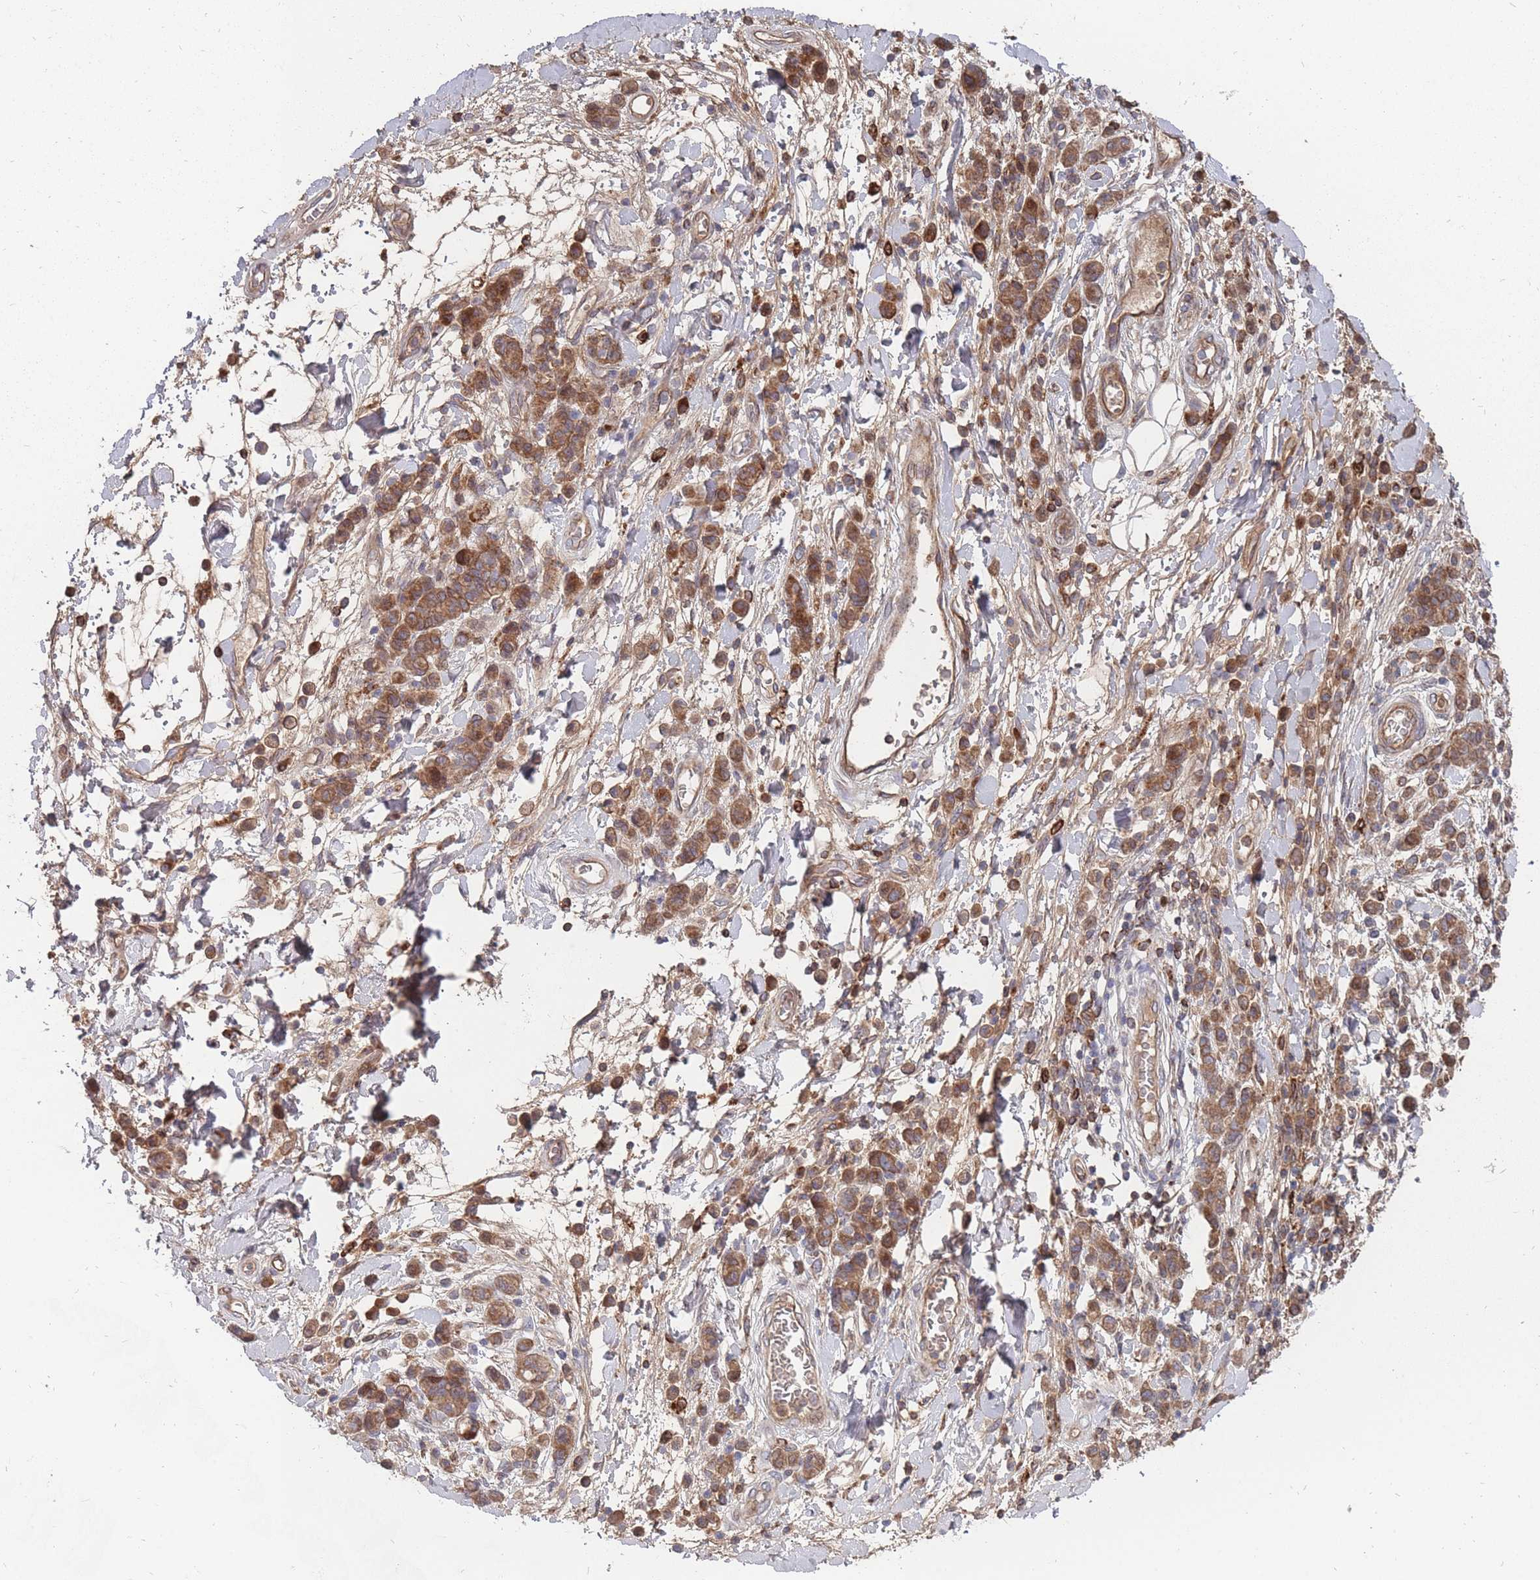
{"staining": {"intensity": "moderate", "quantity": ">75%", "location": "cytoplasmic/membranous"}, "tissue": "stomach cancer", "cell_type": "Tumor cells", "image_type": "cancer", "snomed": [{"axis": "morphology", "description": "Adenocarcinoma, NOS"}, {"axis": "topography", "description": "Stomach"}], "caption": "Tumor cells display moderate cytoplasmic/membranous expression in about >75% of cells in adenocarcinoma (stomach).", "gene": "THSD7B", "patient": {"sex": "male", "age": 77}}